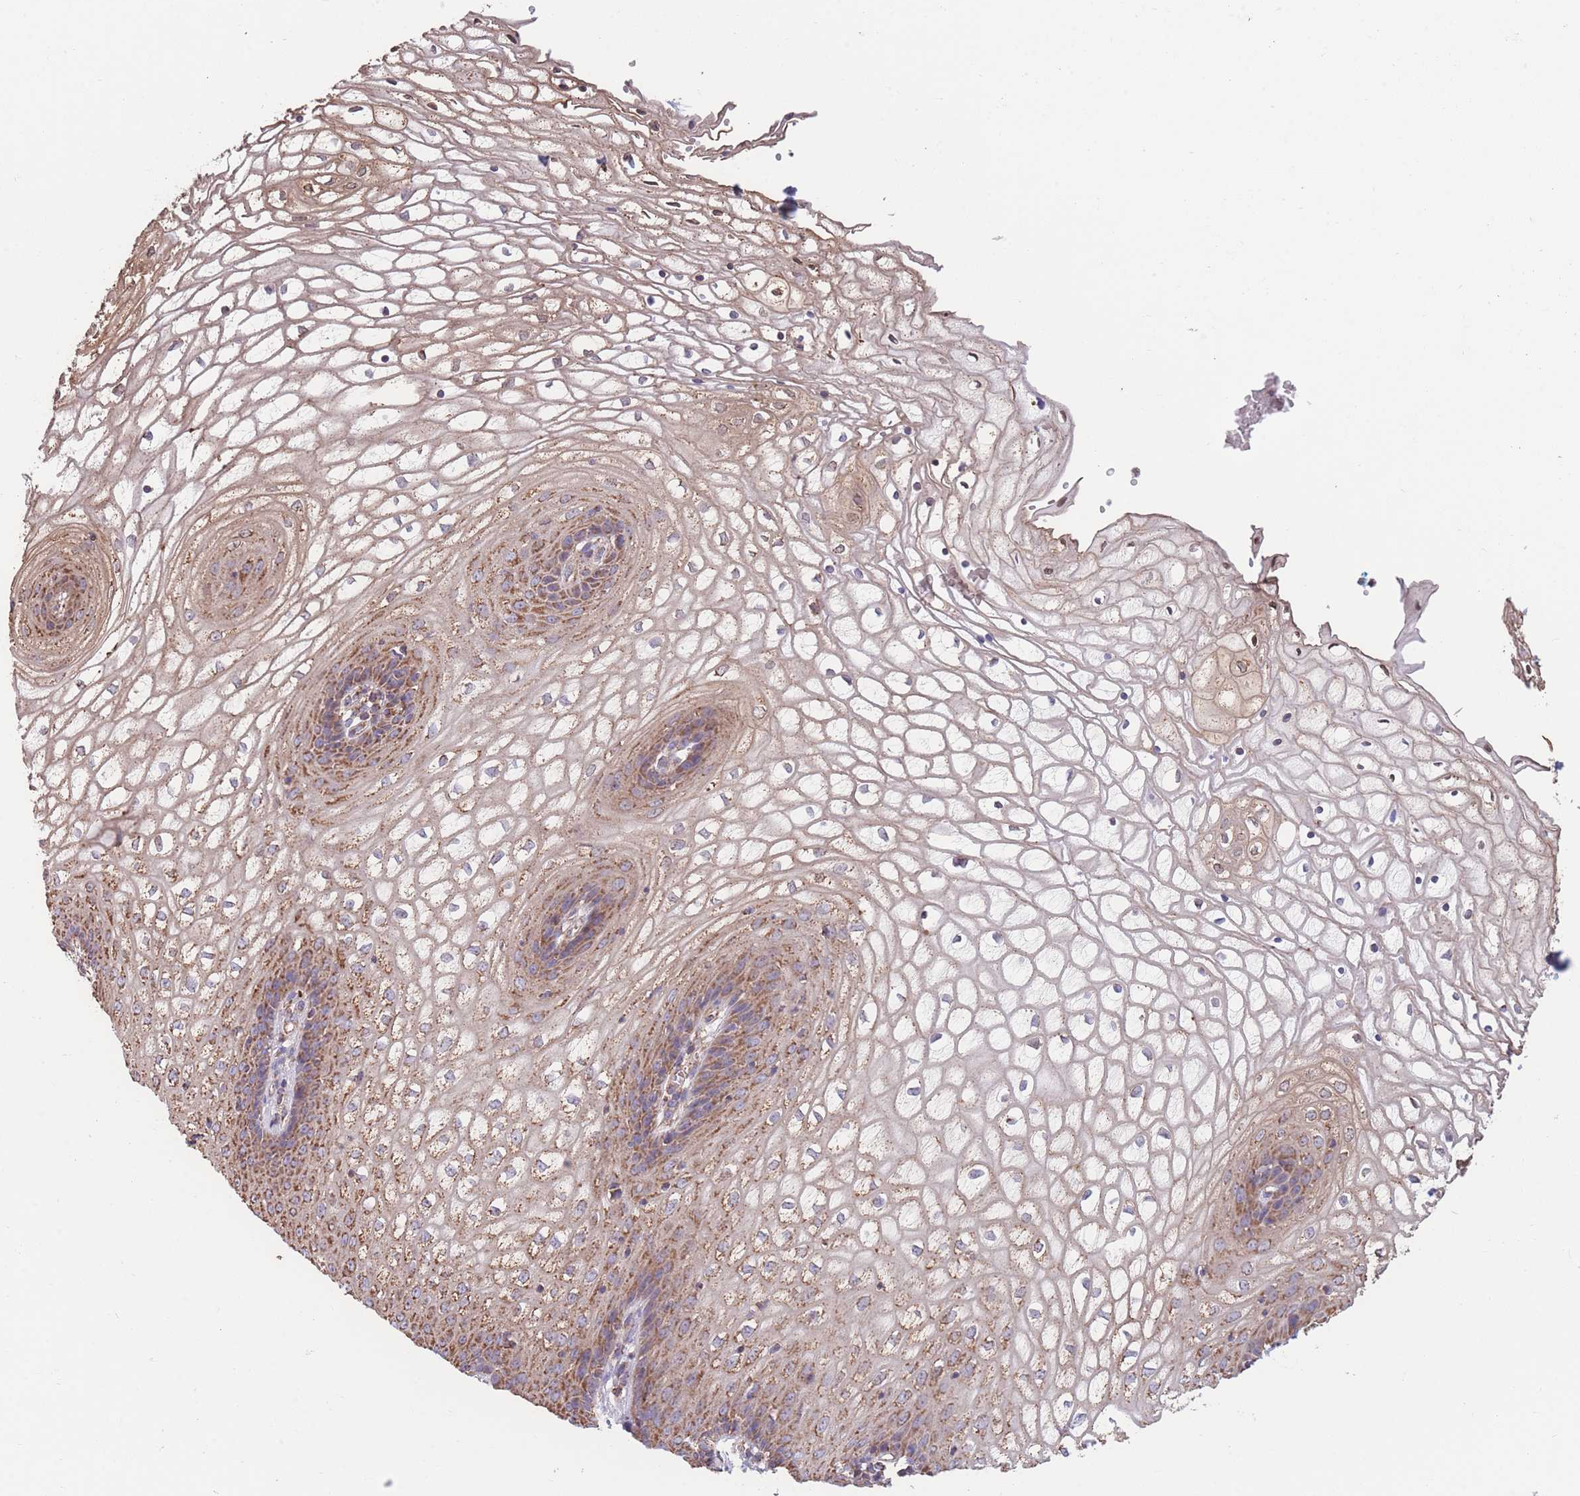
{"staining": {"intensity": "moderate", "quantity": ">75%", "location": "cytoplasmic/membranous"}, "tissue": "vagina", "cell_type": "Squamous epithelial cells", "image_type": "normal", "snomed": [{"axis": "morphology", "description": "Normal tissue, NOS"}, {"axis": "topography", "description": "Vagina"}], "caption": "DAB immunohistochemical staining of benign human vagina exhibits moderate cytoplasmic/membranous protein staining in approximately >75% of squamous epithelial cells.", "gene": "FKBP8", "patient": {"sex": "female", "age": 34}}